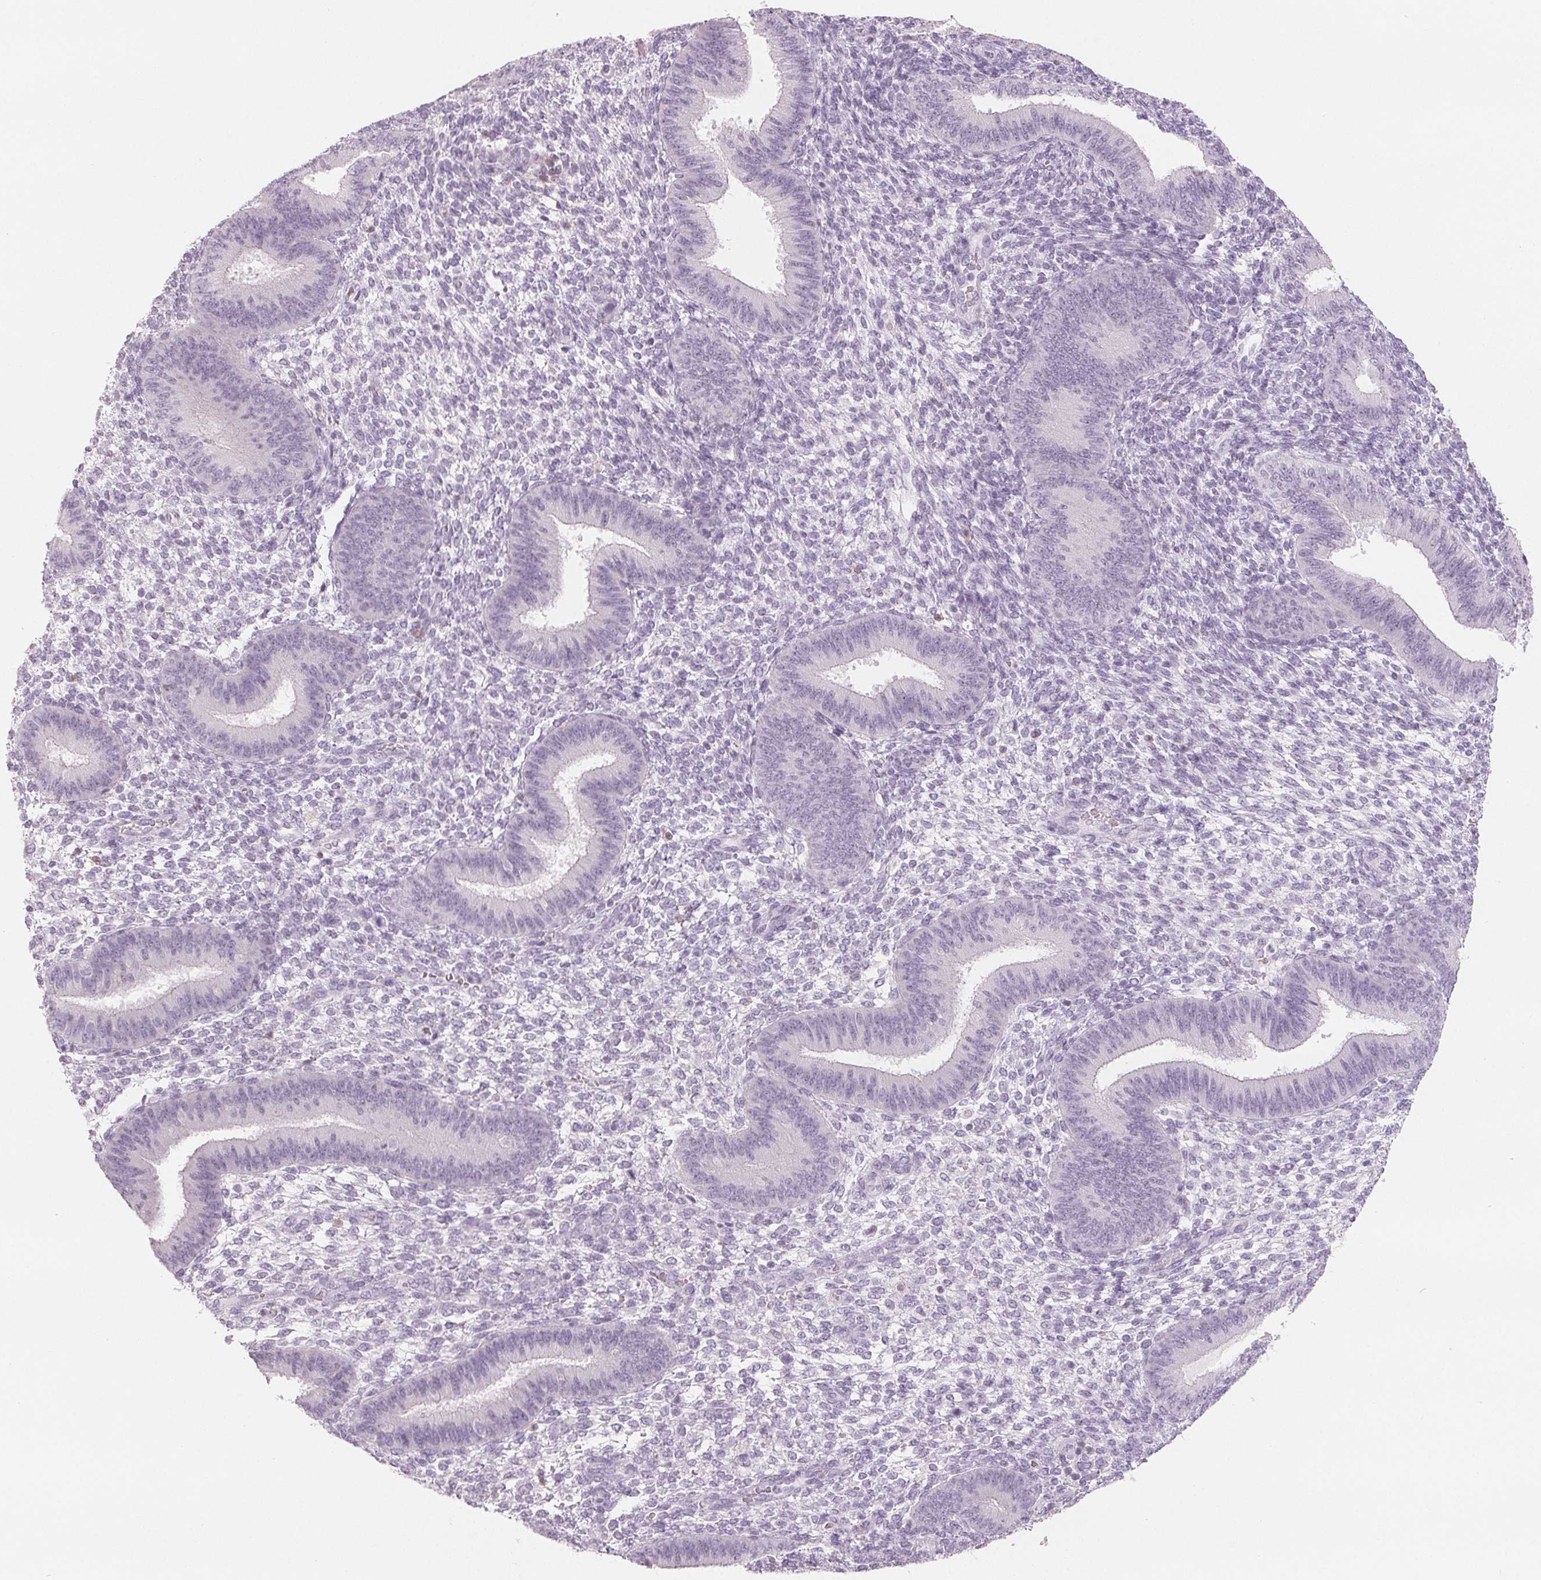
{"staining": {"intensity": "negative", "quantity": "none", "location": "none"}, "tissue": "endometrium", "cell_type": "Cells in endometrial stroma", "image_type": "normal", "snomed": [{"axis": "morphology", "description": "Normal tissue, NOS"}, {"axis": "topography", "description": "Endometrium"}], "caption": "Histopathology image shows no significant protein staining in cells in endometrial stroma of normal endometrium.", "gene": "CD69", "patient": {"sex": "female", "age": 39}}